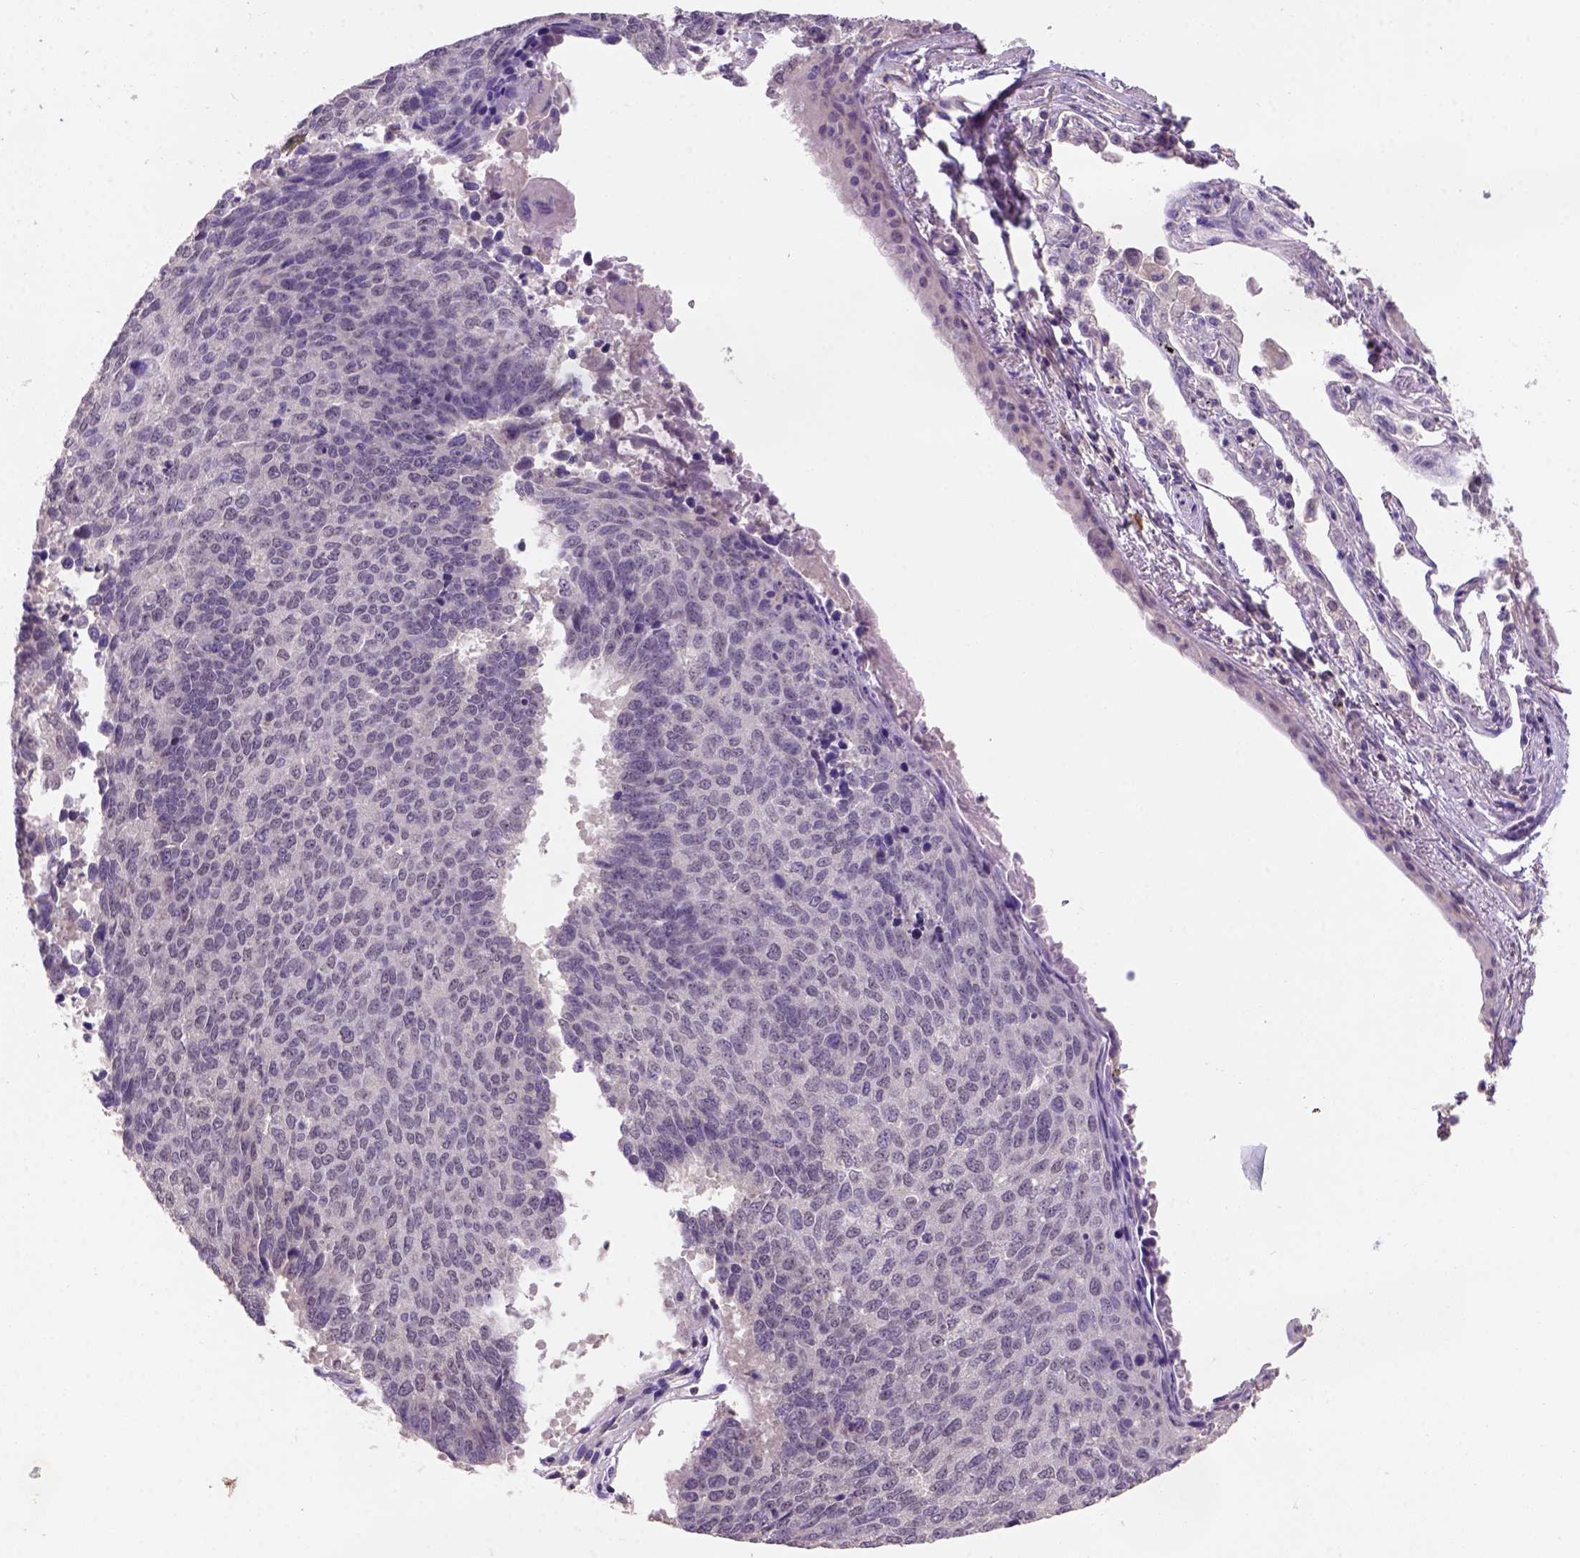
{"staining": {"intensity": "weak", "quantity": "25%-75%", "location": "cytoplasmic/membranous,nuclear"}, "tissue": "lung cancer", "cell_type": "Tumor cells", "image_type": "cancer", "snomed": [{"axis": "morphology", "description": "Squamous cell carcinoma, NOS"}, {"axis": "topography", "description": "Lung"}], "caption": "Lung squamous cell carcinoma stained for a protein (brown) reveals weak cytoplasmic/membranous and nuclear positive positivity in approximately 25%-75% of tumor cells.", "gene": "SCML4", "patient": {"sex": "male", "age": 73}}